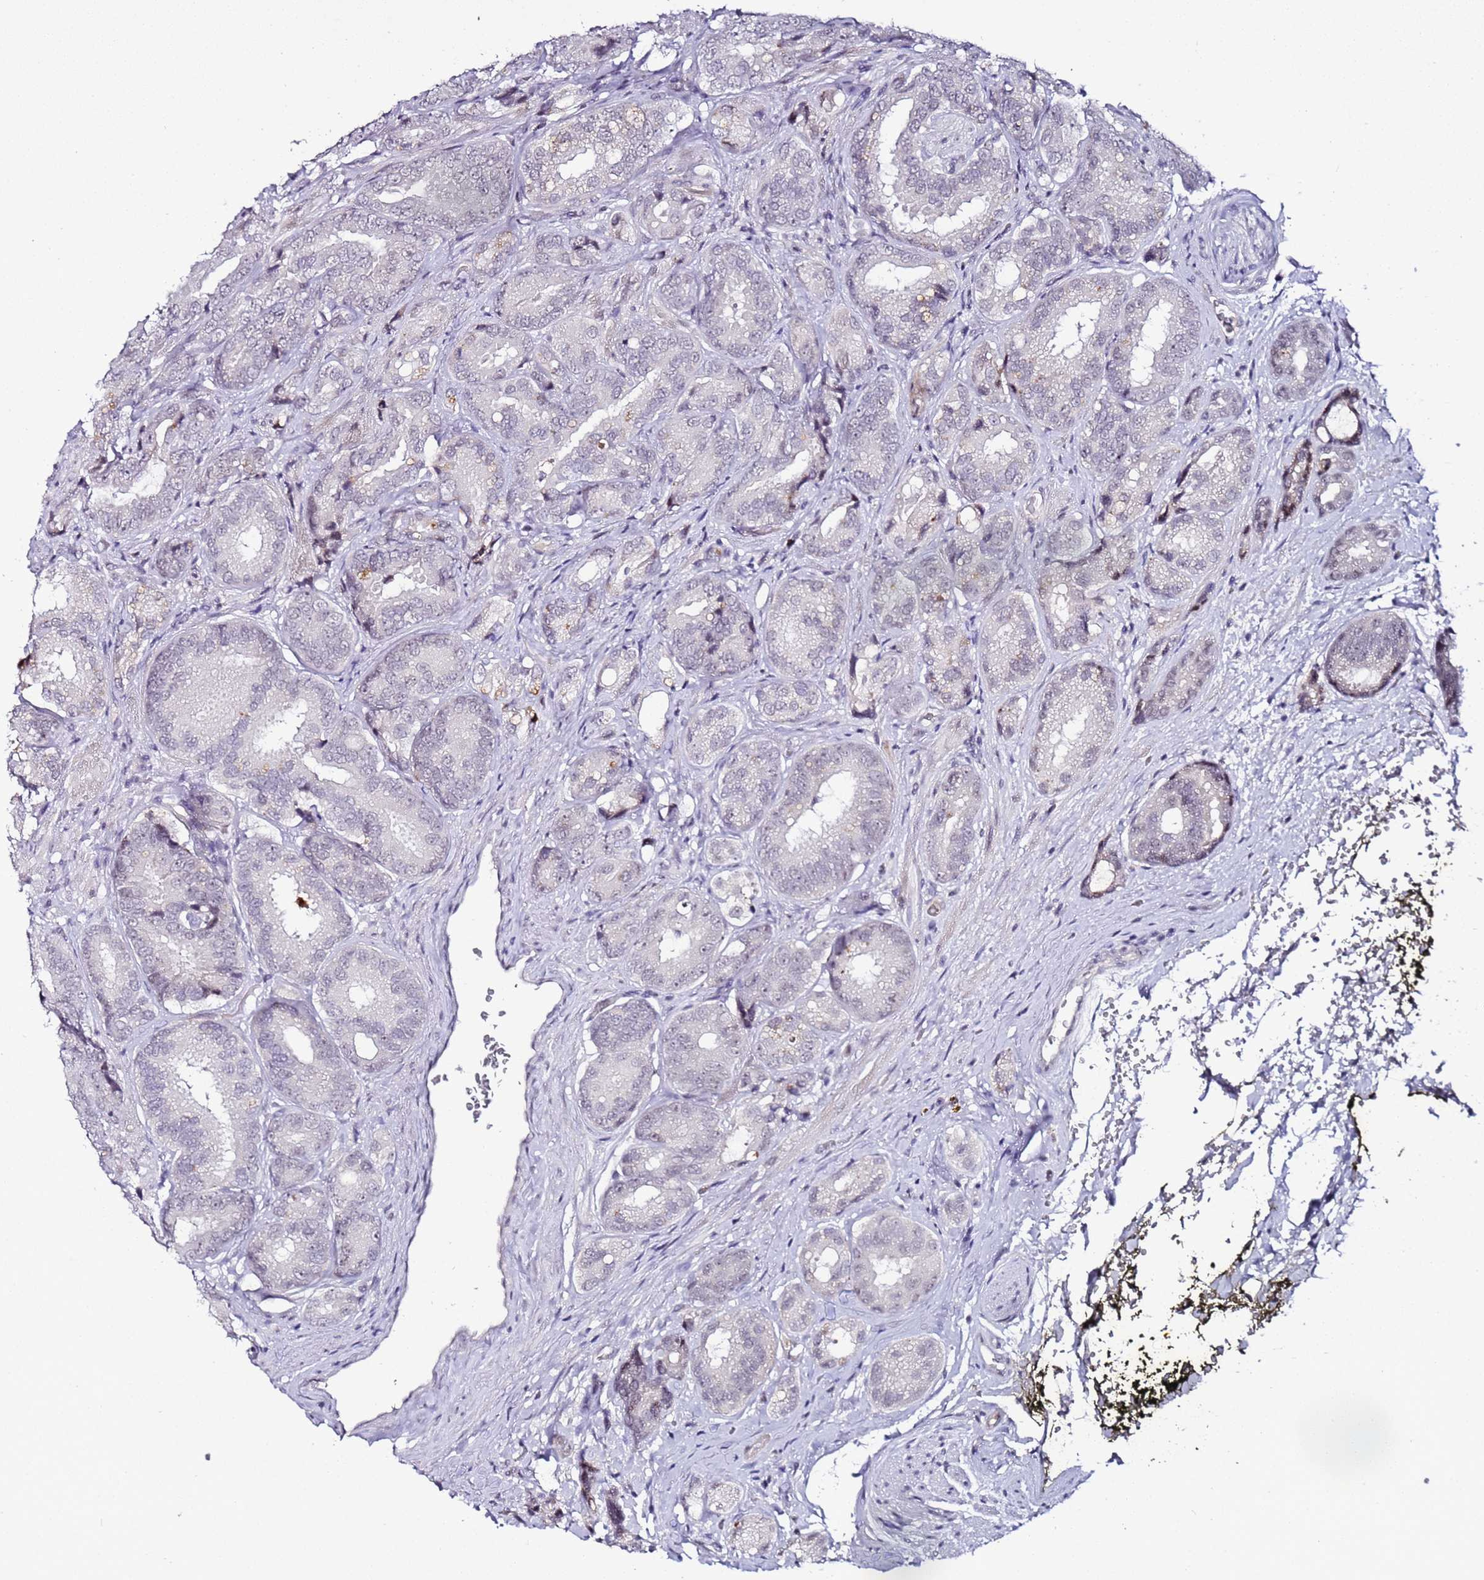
{"staining": {"intensity": "negative", "quantity": "none", "location": "none"}, "tissue": "prostate cancer", "cell_type": "Tumor cells", "image_type": "cancer", "snomed": [{"axis": "morphology", "description": "Adenocarcinoma, High grade"}, {"axis": "topography", "description": "Prostate"}], "caption": "This micrograph is of prostate adenocarcinoma (high-grade) stained with immunohistochemistry (IHC) to label a protein in brown with the nuclei are counter-stained blue. There is no expression in tumor cells. (Stains: DAB (3,3'-diaminobenzidine) IHC with hematoxylin counter stain, Microscopy: brightfield microscopy at high magnification).", "gene": "PSMA7", "patient": {"sex": "male", "age": 71}}